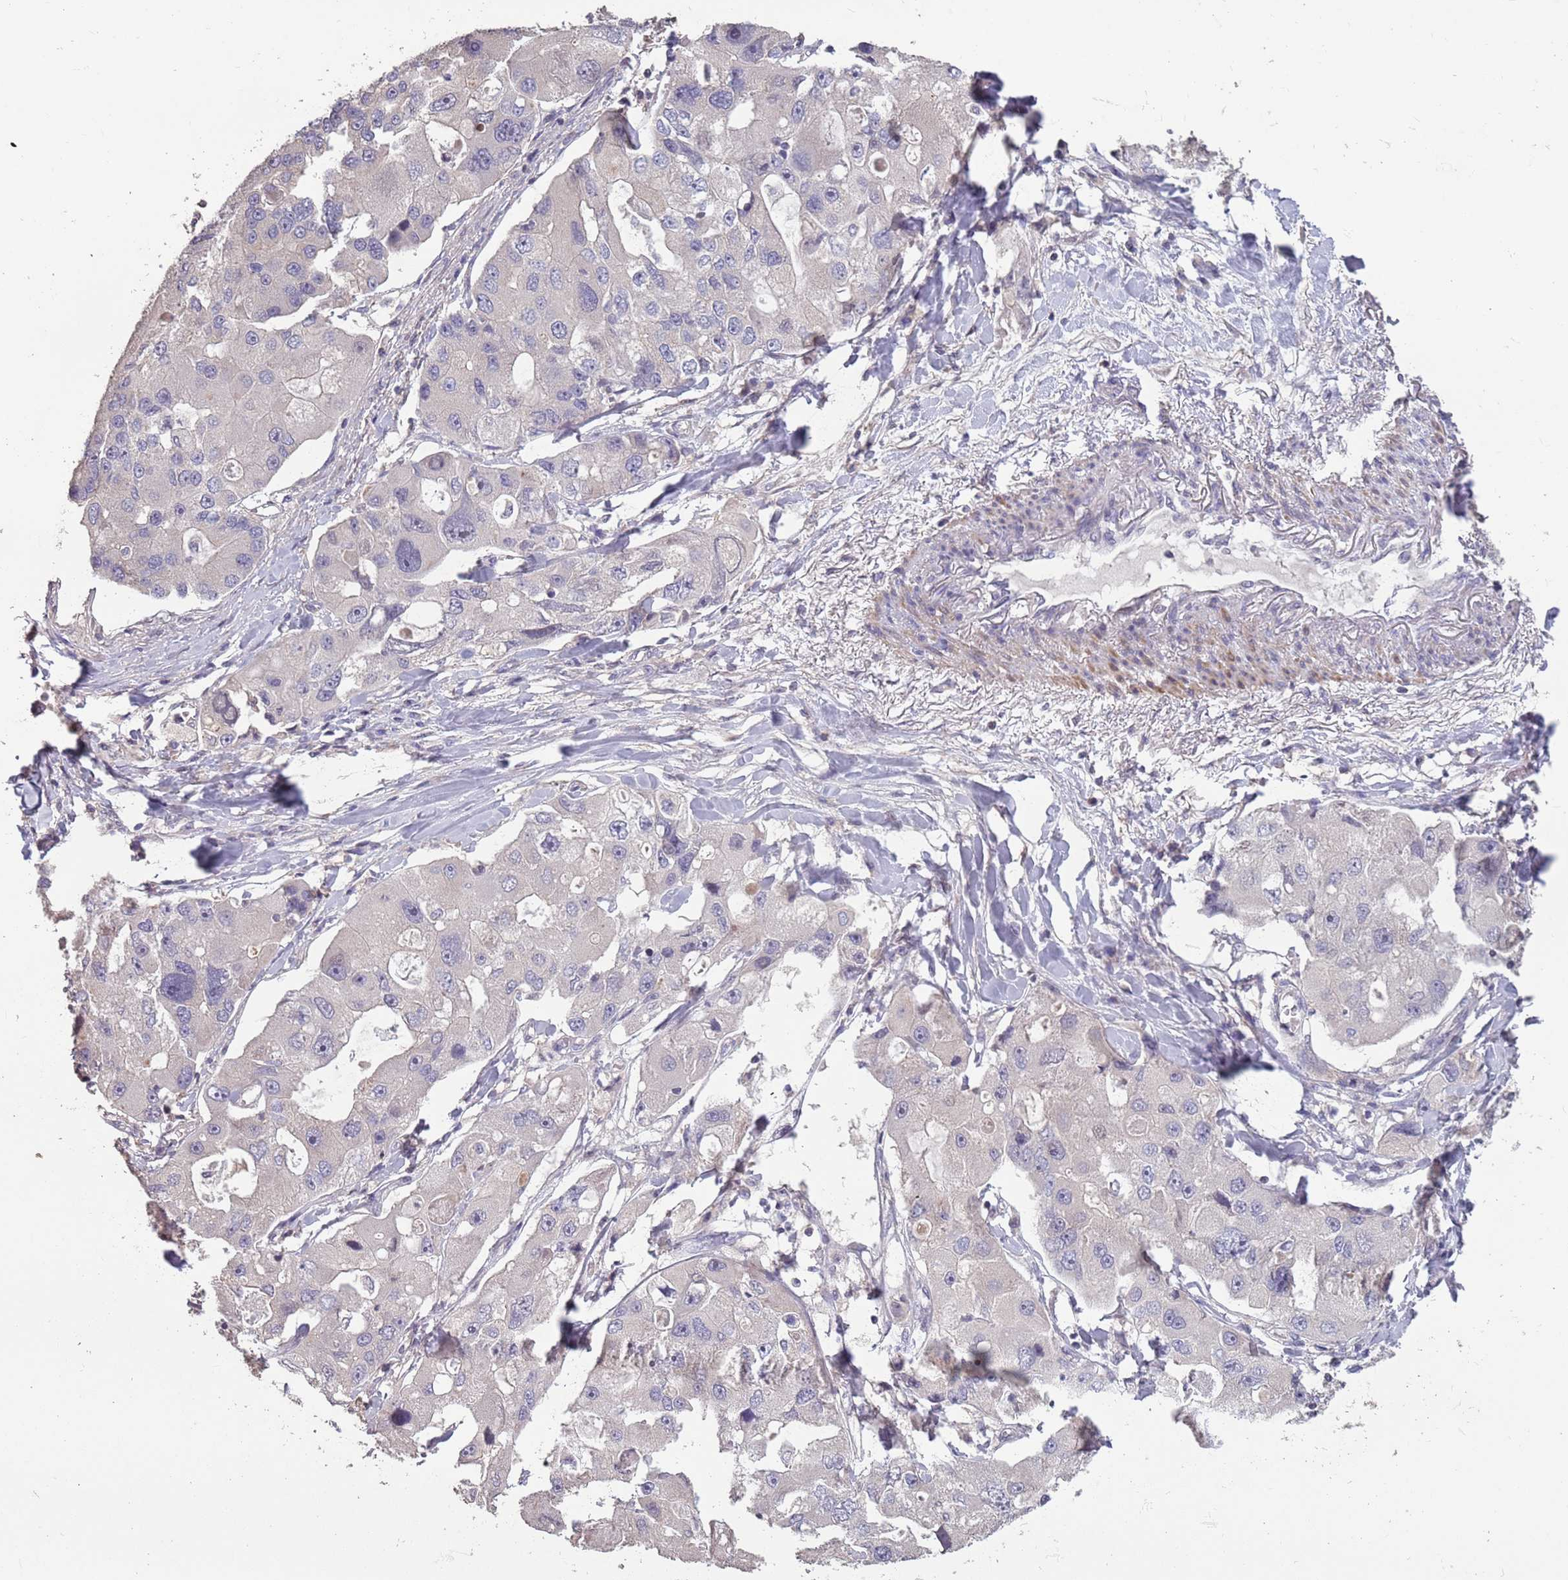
{"staining": {"intensity": "negative", "quantity": "none", "location": "none"}, "tissue": "lung cancer", "cell_type": "Tumor cells", "image_type": "cancer", "snomed": [{"axis": "morphology", "description": "Adenocarcinoma, NOS"}, {"axis": "topography", "description": "Lung"}], "caption": "Immunohistochemical staining of human adenocarcinoma (lung) exhibits no significant staining in tumor cells. The staining was performed using DAB to visualize the protein expression in brown, while the nuclei were stained in blue with hematoxylin (Magnification: 20x).", "gene": "MBD3L1", "patient": {"sex": "female", "age": 54}}